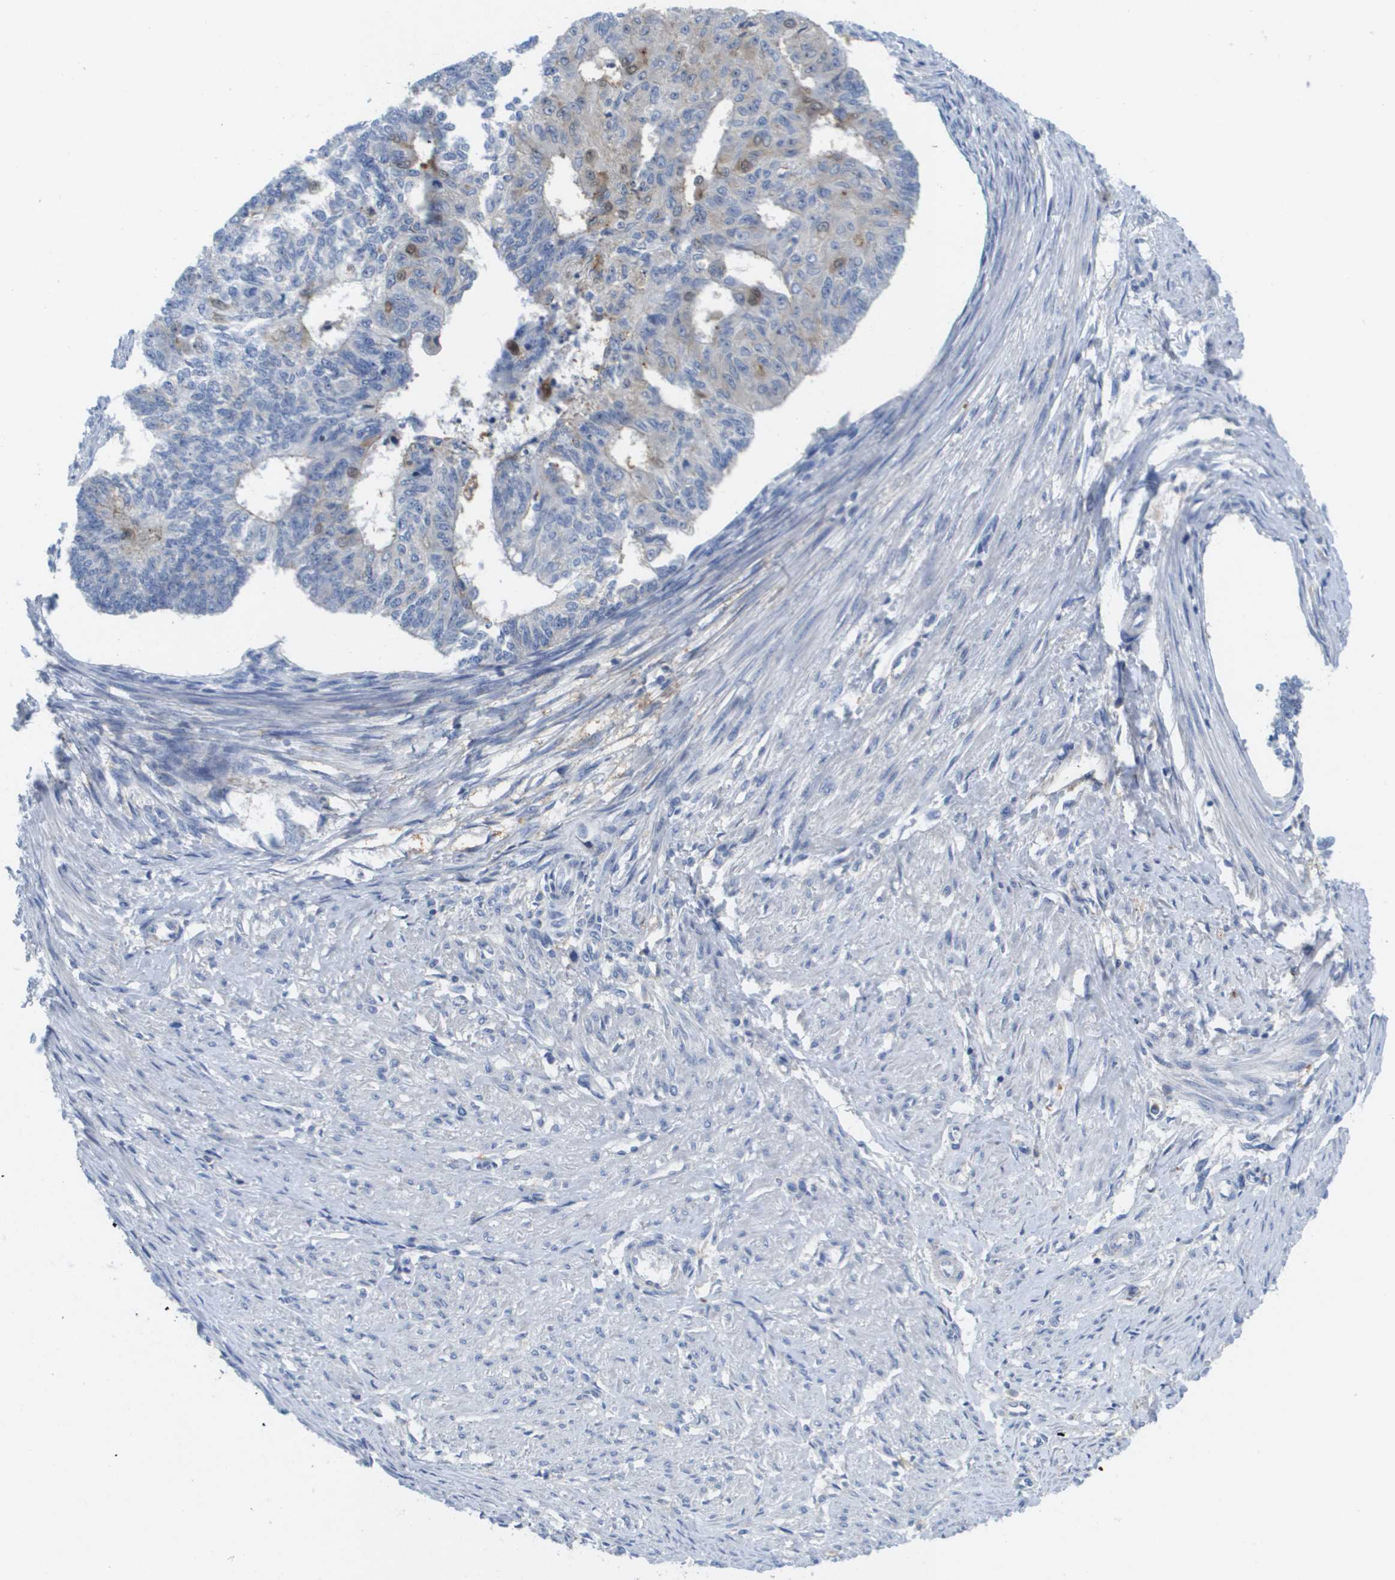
{"staining": {"intensity": "weak", "quantity": "<25%", "location": "nuclear"}, "tissue": "endometrial cancer", "cell_type": "Tumor cells", "image_type": "cancer", "snomed": [{"axis": "morphology", "description": "Adenocarcinoma, NOS"}, {"axis": "topography", "description": "Endometrium"}], "caption": "This is a image of immunohistochemistry staining of endometrial cancer, which shows no staining in tumor cells. (Stains: DAB IHC with hematoxylin counter stain, Microscopy: brightfield microscopy at high magnification).", "gene": "LIPG", "patient": {"sex": "female", "age": 32}}